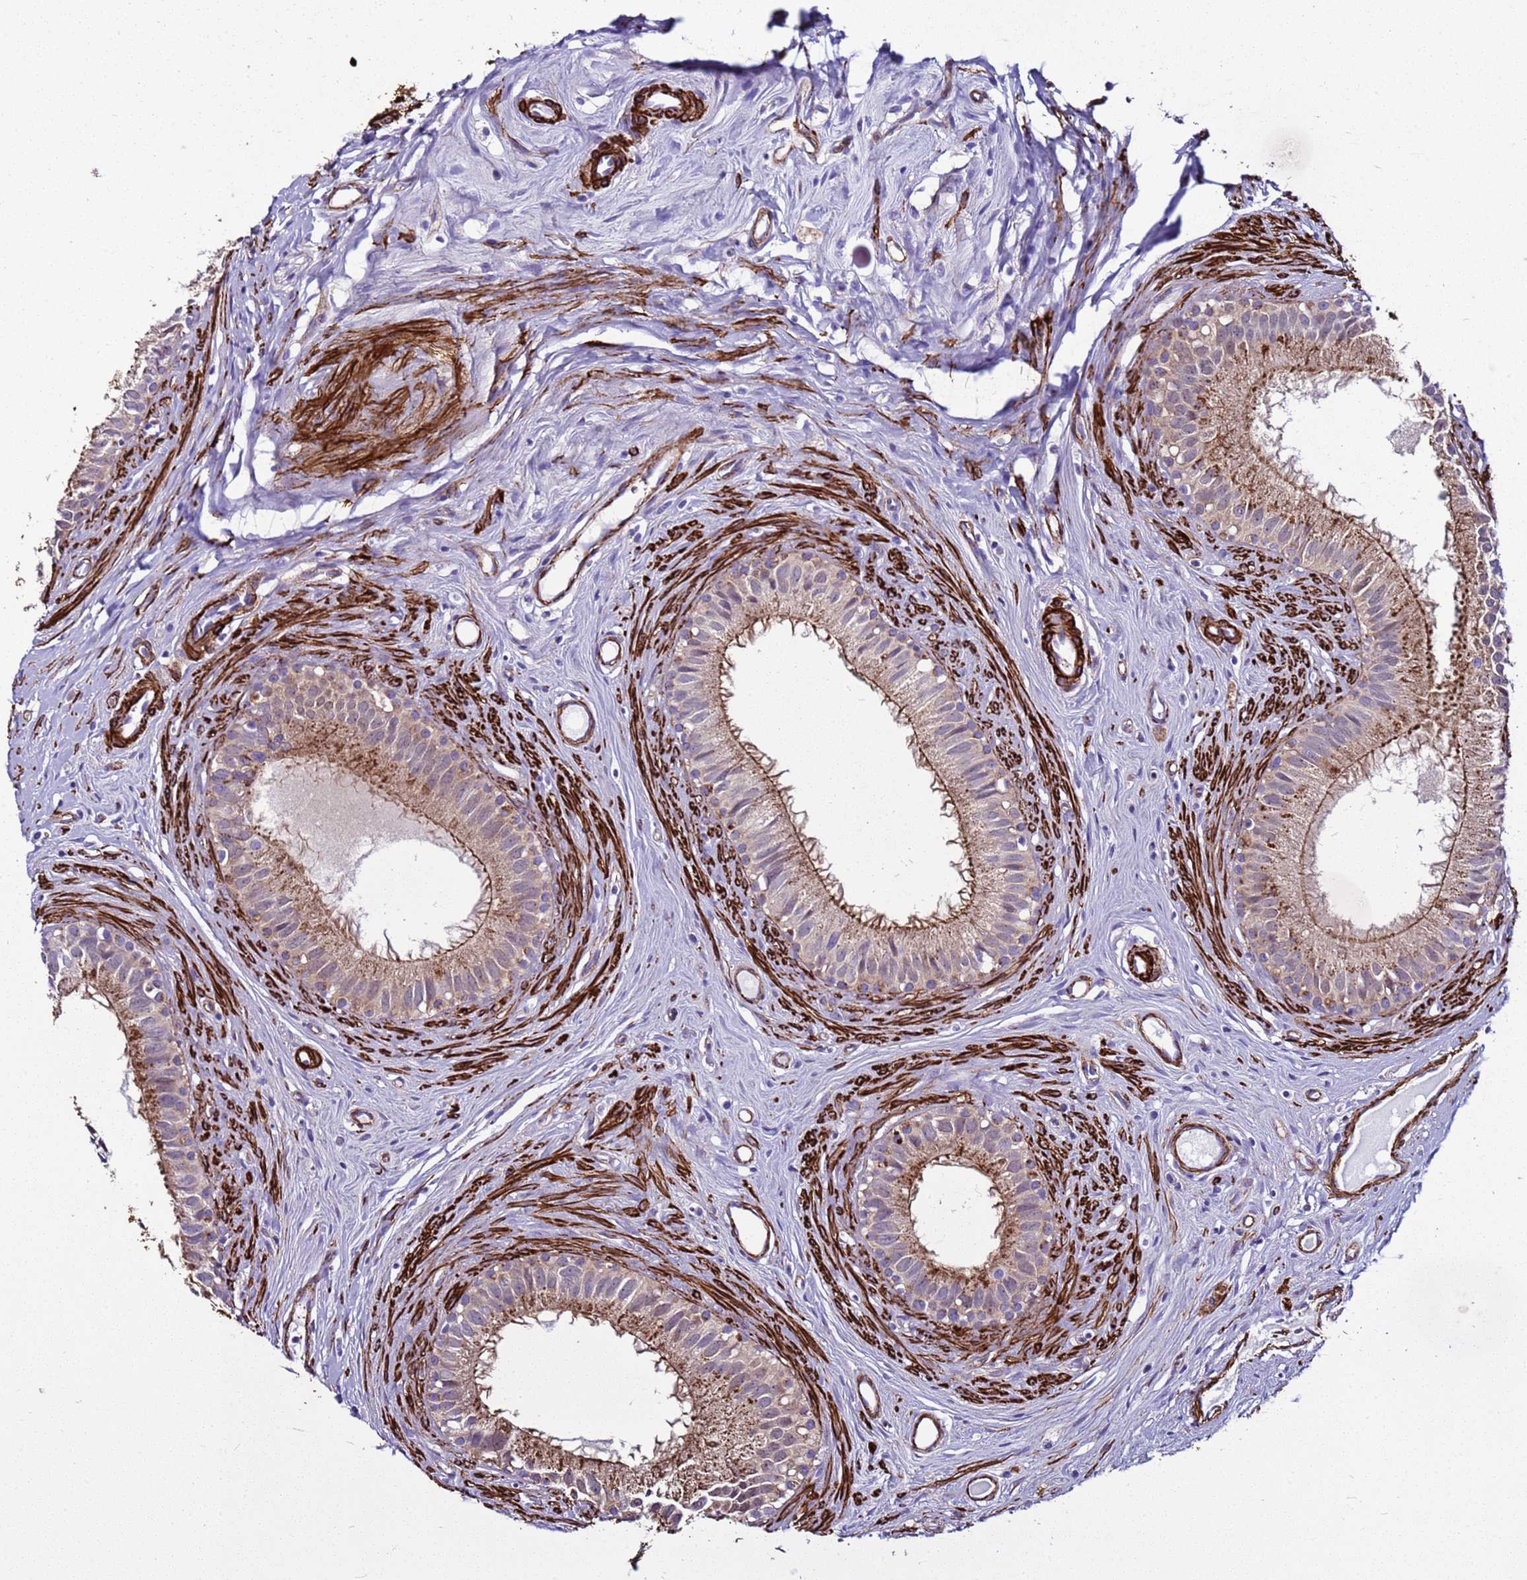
{"staining": {"intensity": "moderate", "quantity": "<25%", "location": "cytoplasmic/membranous"}, "tissue": "epididymis", "cell_type": "Glandular cells", "image_type": "normal", "snomed": [{"axis": "morphology", "description": "Normal tissue, NOS"}, {"axis": "topography", "description": "Epididymis"}], "caption": "This histopathology image demonstrates benign epididymis stained with immunohistochemistry to label a protein in brown. The cytoplasmic/membranous of glandular cells show moderate positivity for the protein. Nuclei are counter-stained blue.", "gene": "RABL2A", "patient": {"sex": "male", "age": 80}}